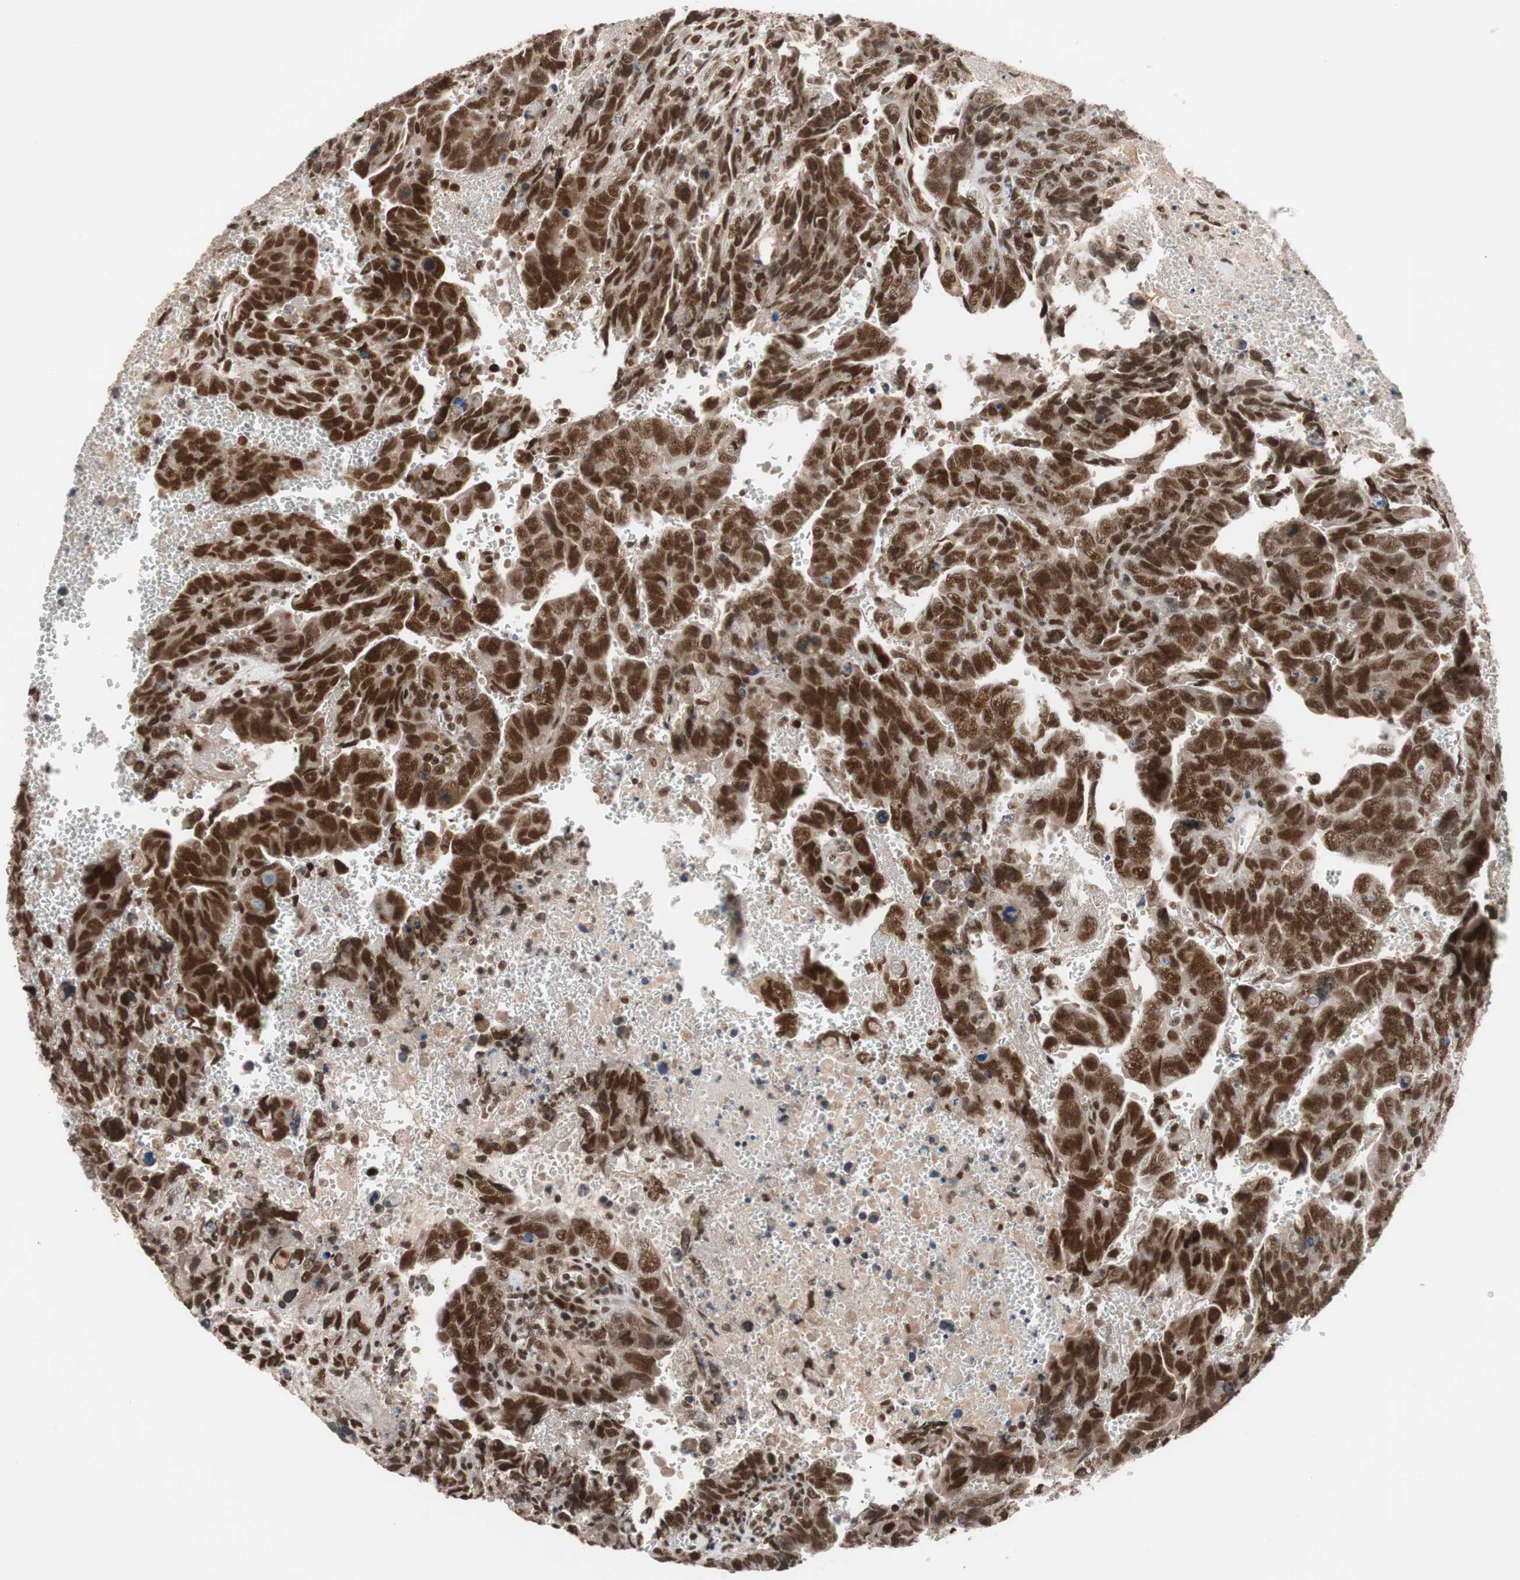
{"staining": {"intensity": "strong", "quantity": ">75%", "location": "cytoplasmic/membranous,nuclear"}, "tissue": "testis cancer", "cell_type": "Tumor cells", "image_type": "cancer", "snomed": [{"axis": "morphology", "description": "Carcinoma, Embryonal, NOS"}, {"axis": "topography", "description": "Testis"}], "caption": "This histopathology image demonstrates immunohistochemistry staining of testis cancer, with high strong cytoplasmic/membranous and nuclear expression in about >75% of tumor cells.", "gene": "CHAMP1", "patient": {"sex": "male", "age": 28}}